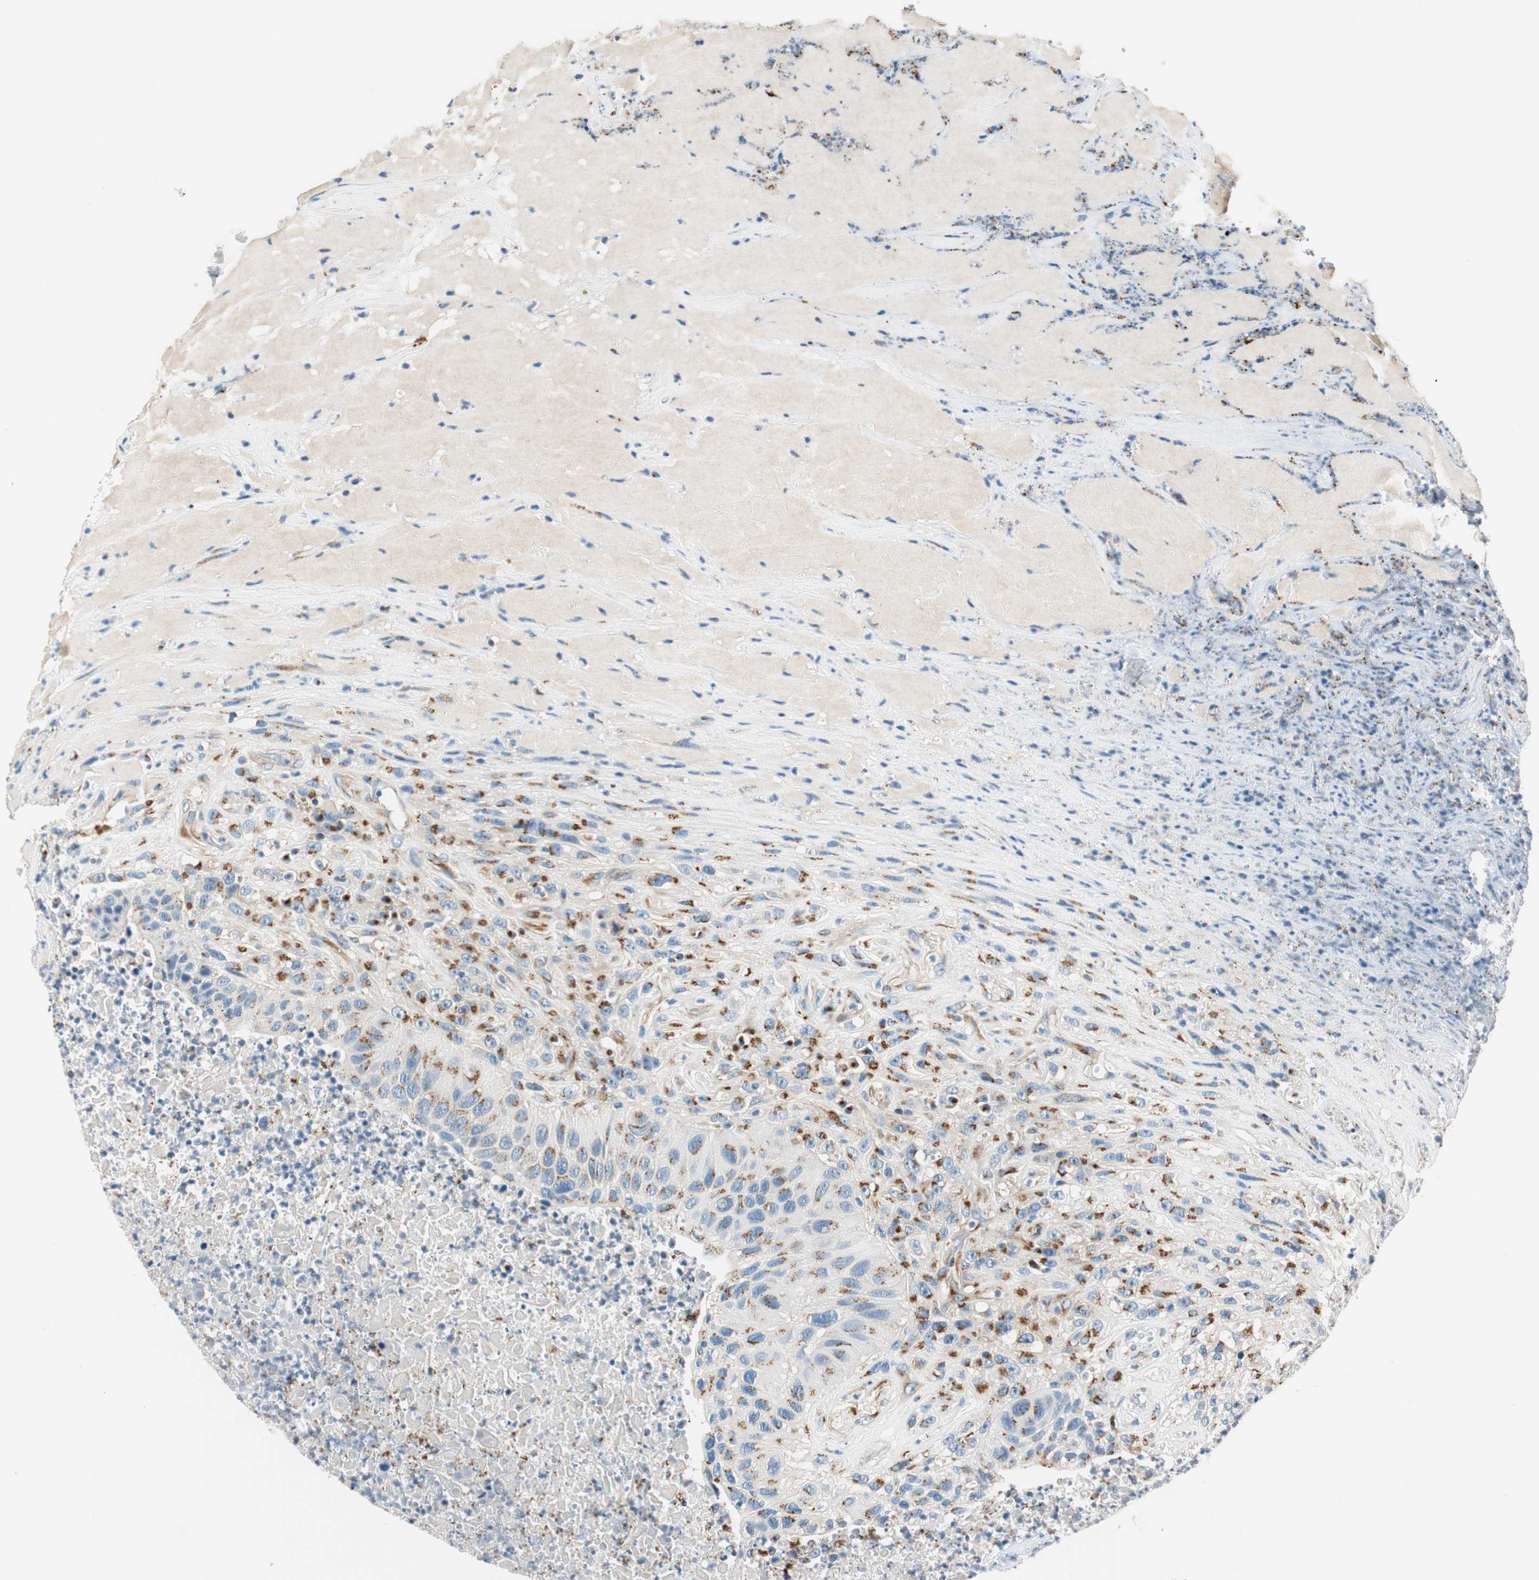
{"staining": {"intensity": "moderate", "quantity": ">75%", "location": "cytoplasmic/membranous"}, "tissue": "urothelial cancer", "cell_type": "Tumor cells", "image_type": "cancer", "snomed": [{"axis": "morphology", "description": "Urothelial carcinoma, High grade"}, {"axis": "topography", "description": "Urinary bladder"}], "caption": "Protein staining exhibits moderate cytoplasmic/membranous positivity in approximately >75% of tumor cells in urothelial cancer.", "gene": "TMF1", "patient": {"sex": "male", "age": 66}}